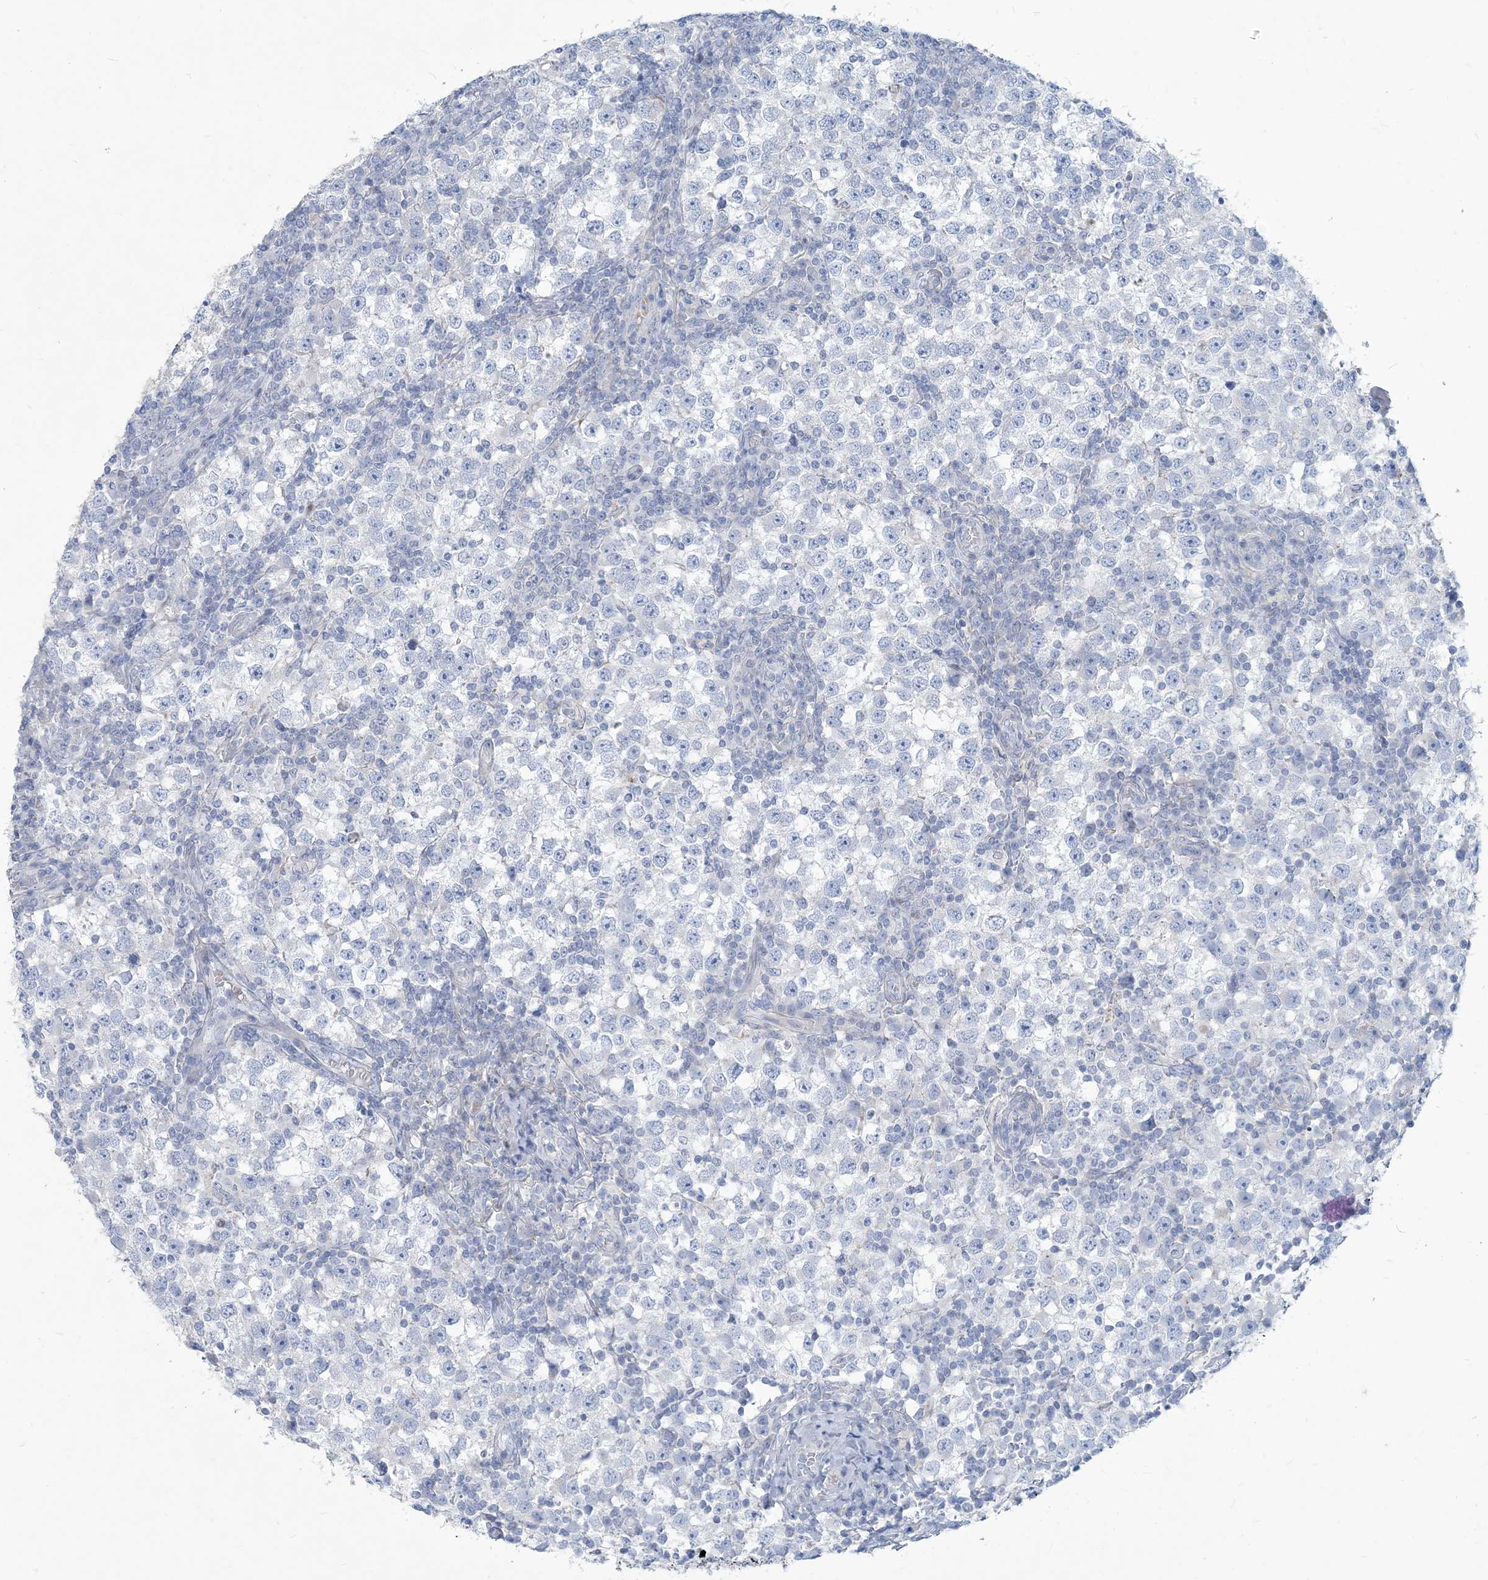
{"staining": {"intensity": "negative", "quantity": "none", "location": "none"}, "tissue": "testis cancer", "cell_type": "Tumor cells", "image_type": "cancer", "snomed": [{"axis": "morphology", "description": "Seminoma, NOS"}, {"axis": "topography", "description": "Testis"}], "caption": "A high-resolution histopathology image shows immunohistochemistry staining of testis seminoma, which demonstrates no significant staining in tumor cells.", "gene": "MOXD1", "patient": {"sex": "male", "age": 65}}